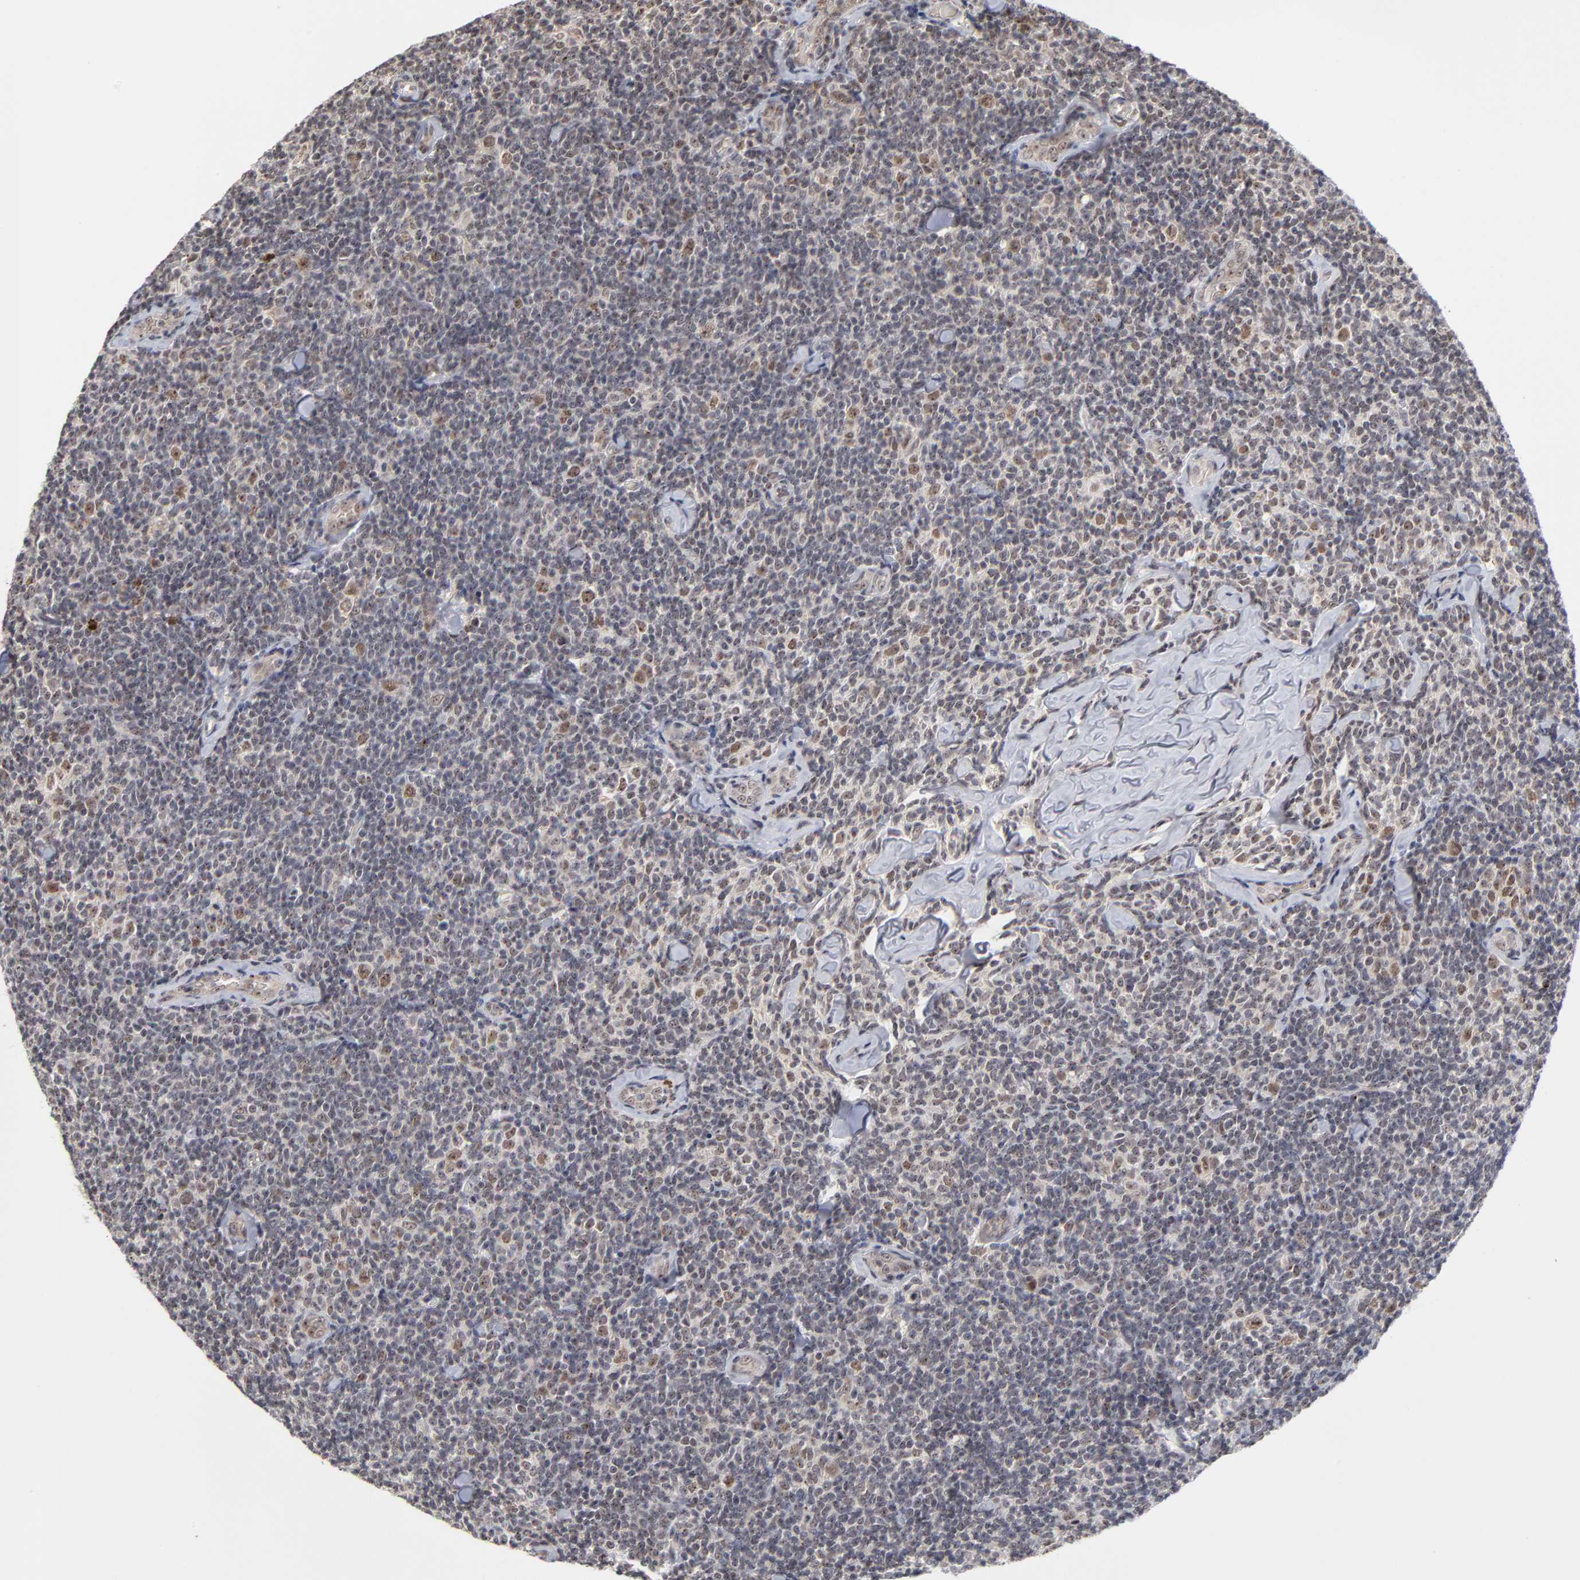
{"staining": {"intensity": "weak", "quantity": "<25%", "location": "nuclear"}, "tissue": "lymphoma", "cell_type": "Tumor cells", "image_type": "cancer", "snomed": [{"axis": "morphology", "description": "Malignant lymphoma, non-Hodgkin's type, Low grade"}, {"axis": "topography", "description": "Lymph node"}], "caption": "Immunohistochemical staining of low-grade malignant lymphoma, non-Hodgkin's type displays no significant expression in tumor cells. (Stains: DAB IHC with hematoxylin counter stain, Microscopy: brightfield microscopy at high magnification).", "gene": "ZNF419", "patient": {"sex": "female", "age": 56}}